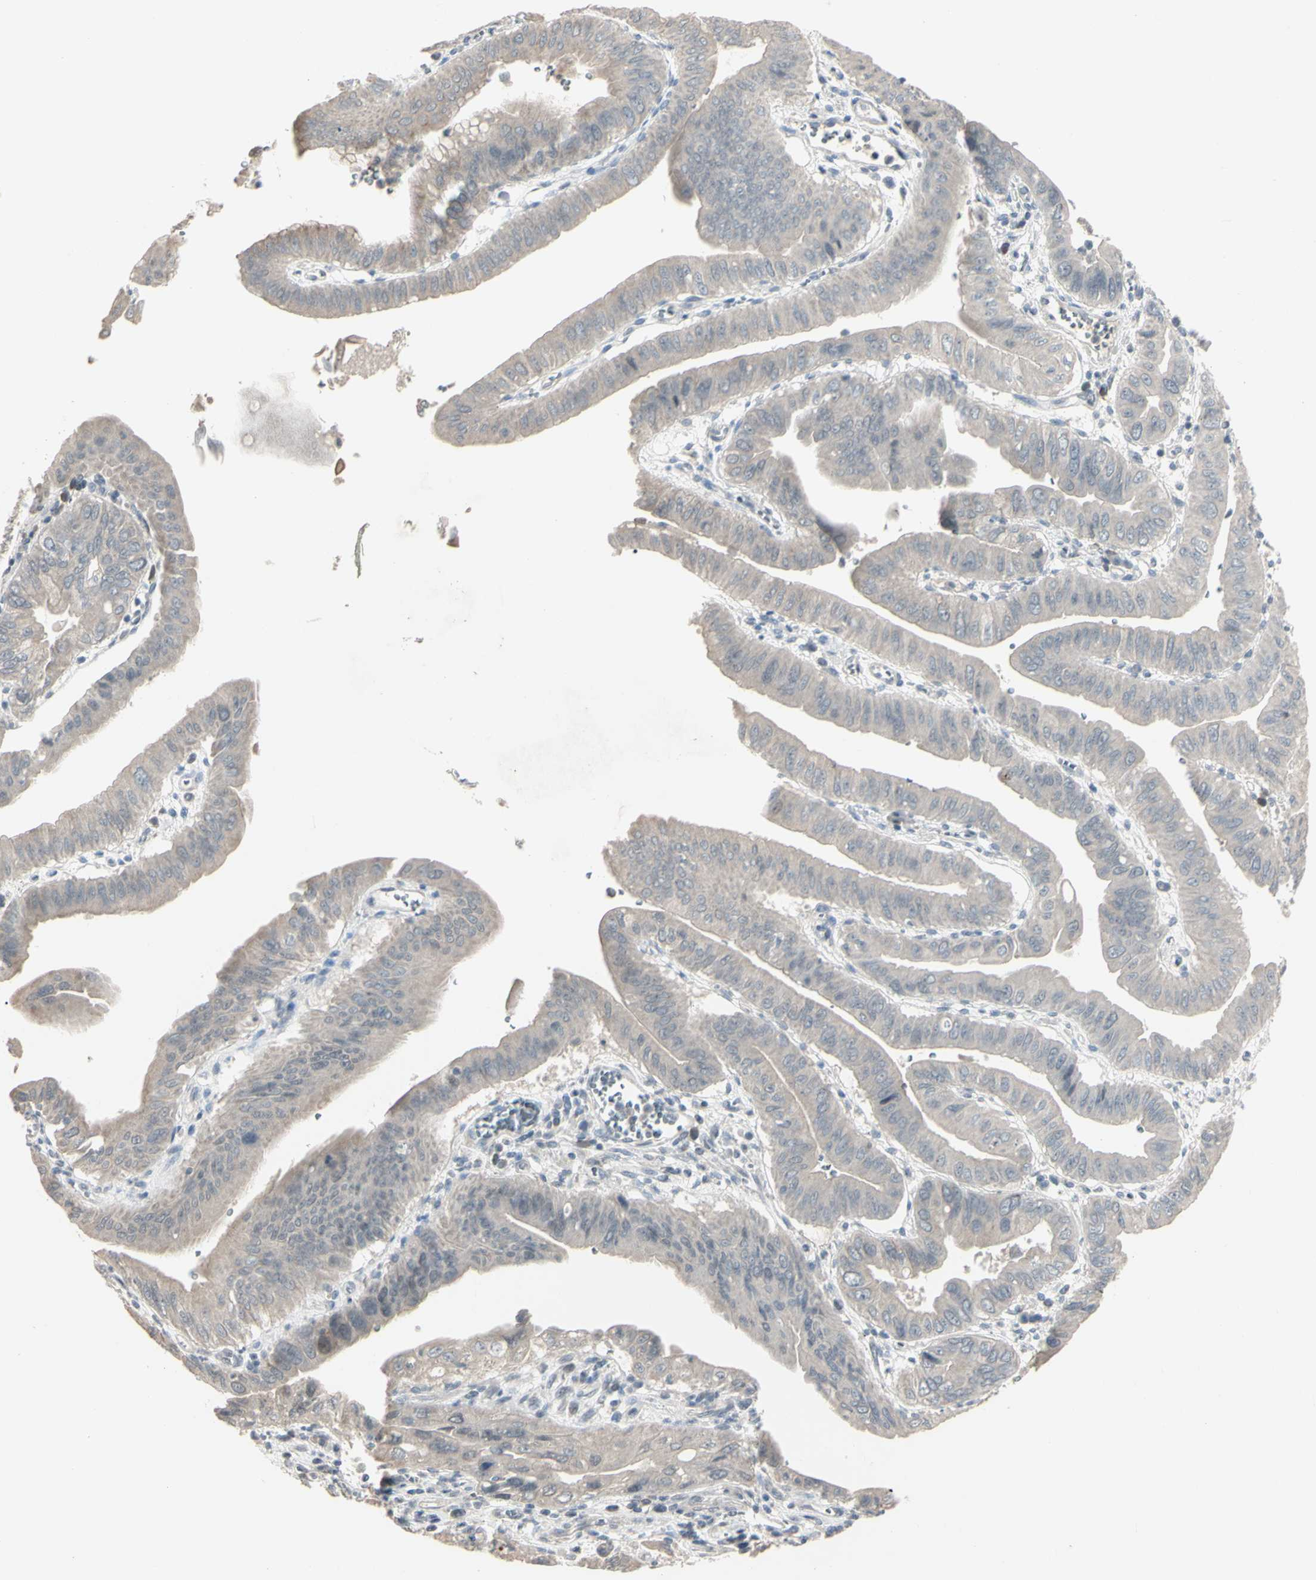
{"staining": {"intensity": "weak", "quantity": ">75%", "location": "cytoplasmic/membranous"}, "tissue": "pancreatic cancer", "cell_type": "Tumor cells", "image_type": "cancer", "snomed": [{"axis": "morphology", "description": "Normal tissue, NOS"}, {"axis": "topography", "description": "Lymph node"}], "caption": "Approximately >75% of tumor cells in pancreatic cancer demonstrate weak cytoplasmic/membranous protein expression as visualized by brown immunohistochemical staining.", "gene": "PIAS4", "patient": {"sex": "male", "age": 50}}